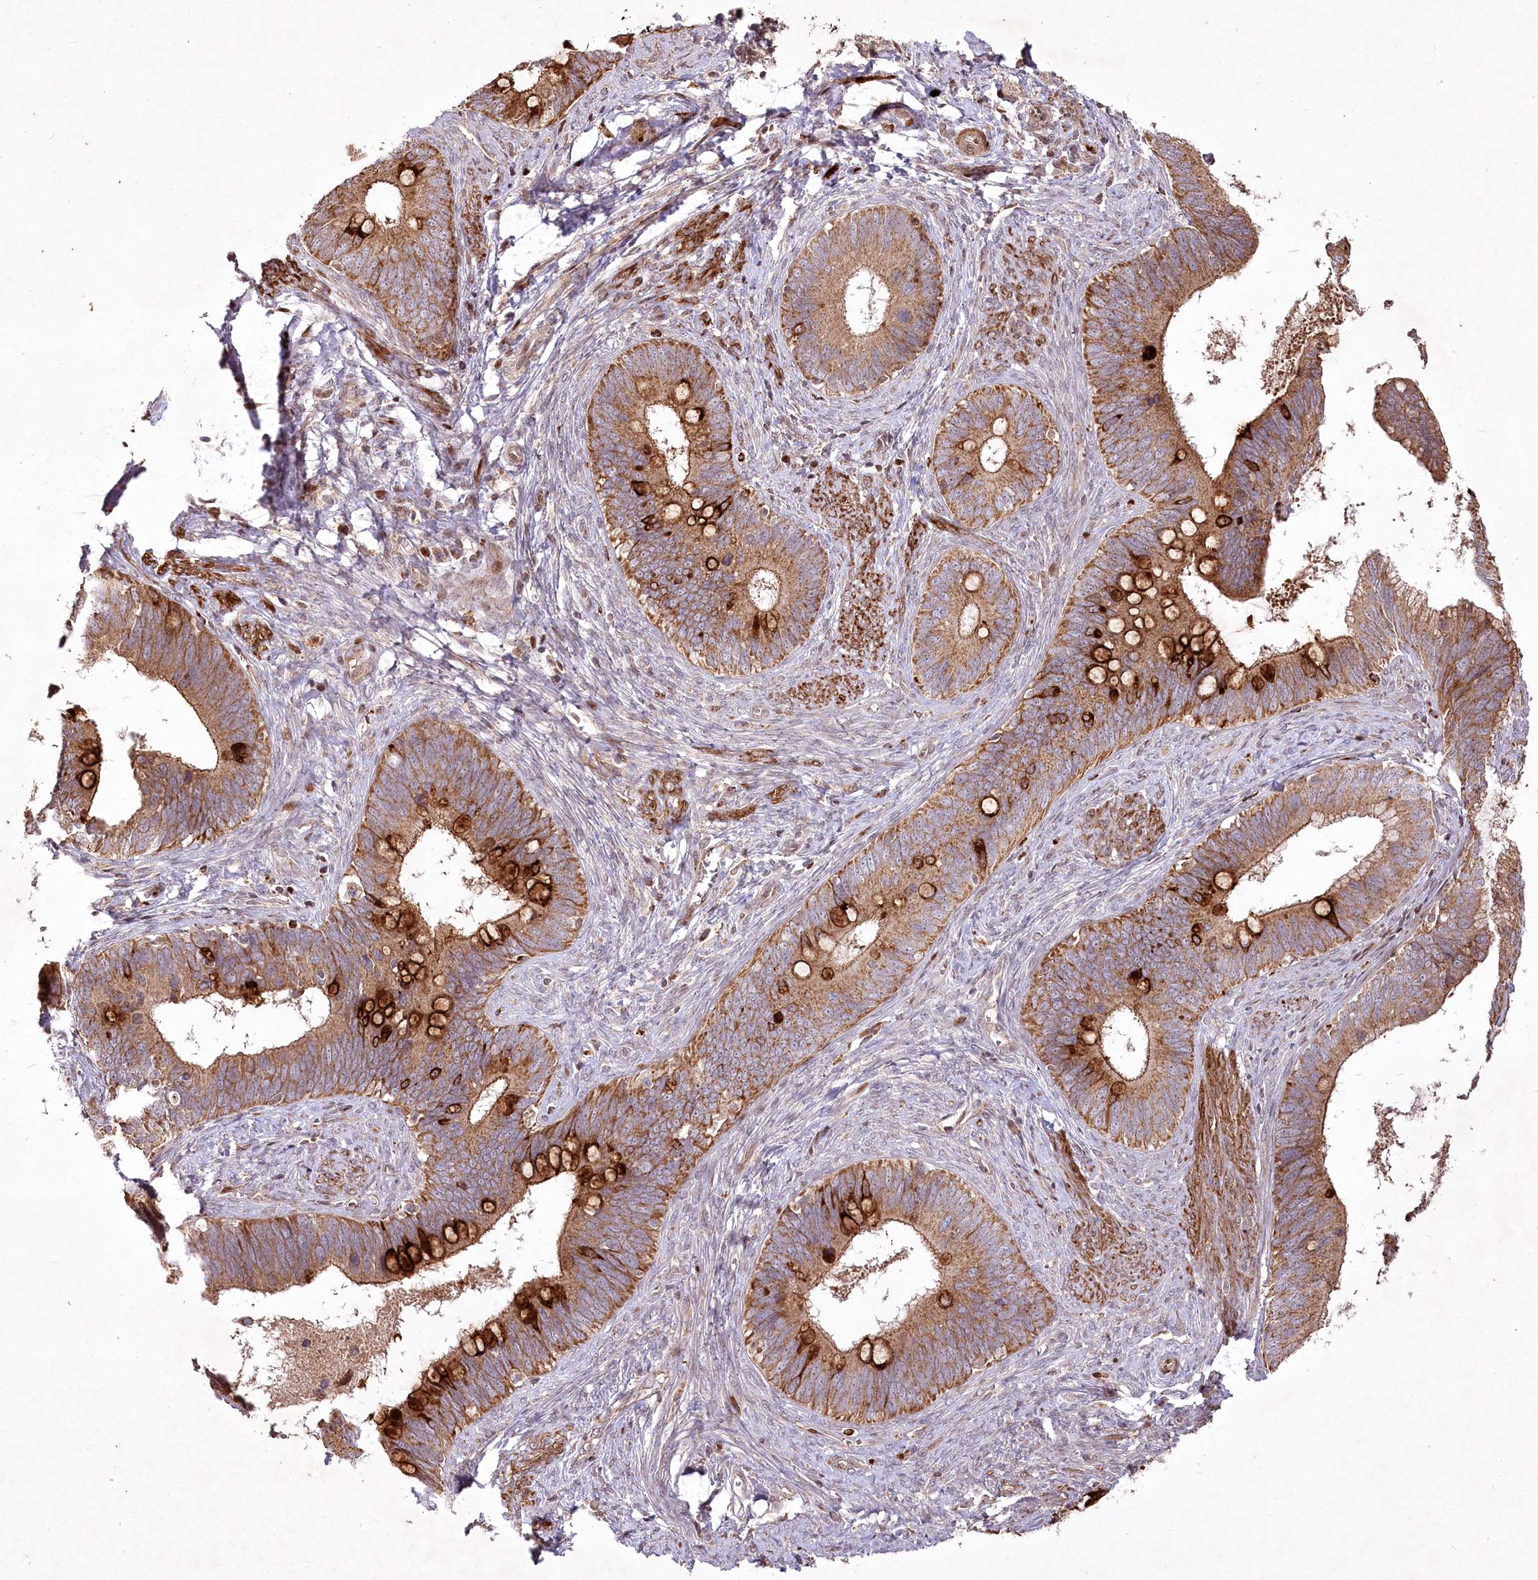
{"staining": {"intensity": "strong", "quantity": ">75%", "location": "cytoplasmic/membranous"}, "tissue": "cervical cancer", "cell_type": "Tumor cells", "image_type": "cancer", "snomed": [{"axis": "morphology", "description": "Adenocarcinoma, NOS"}, {"axis": "topography", "description": "Cervix"}], "caption": "This photomicrograph demonstrates immunohistochemistry staining of human cervical cancer, with high strong cytoplasmic/membranous expression in approximately >75% of tumor cells.", "gene": "PSTK", "patient": {"sex": "female", "age": 42}}